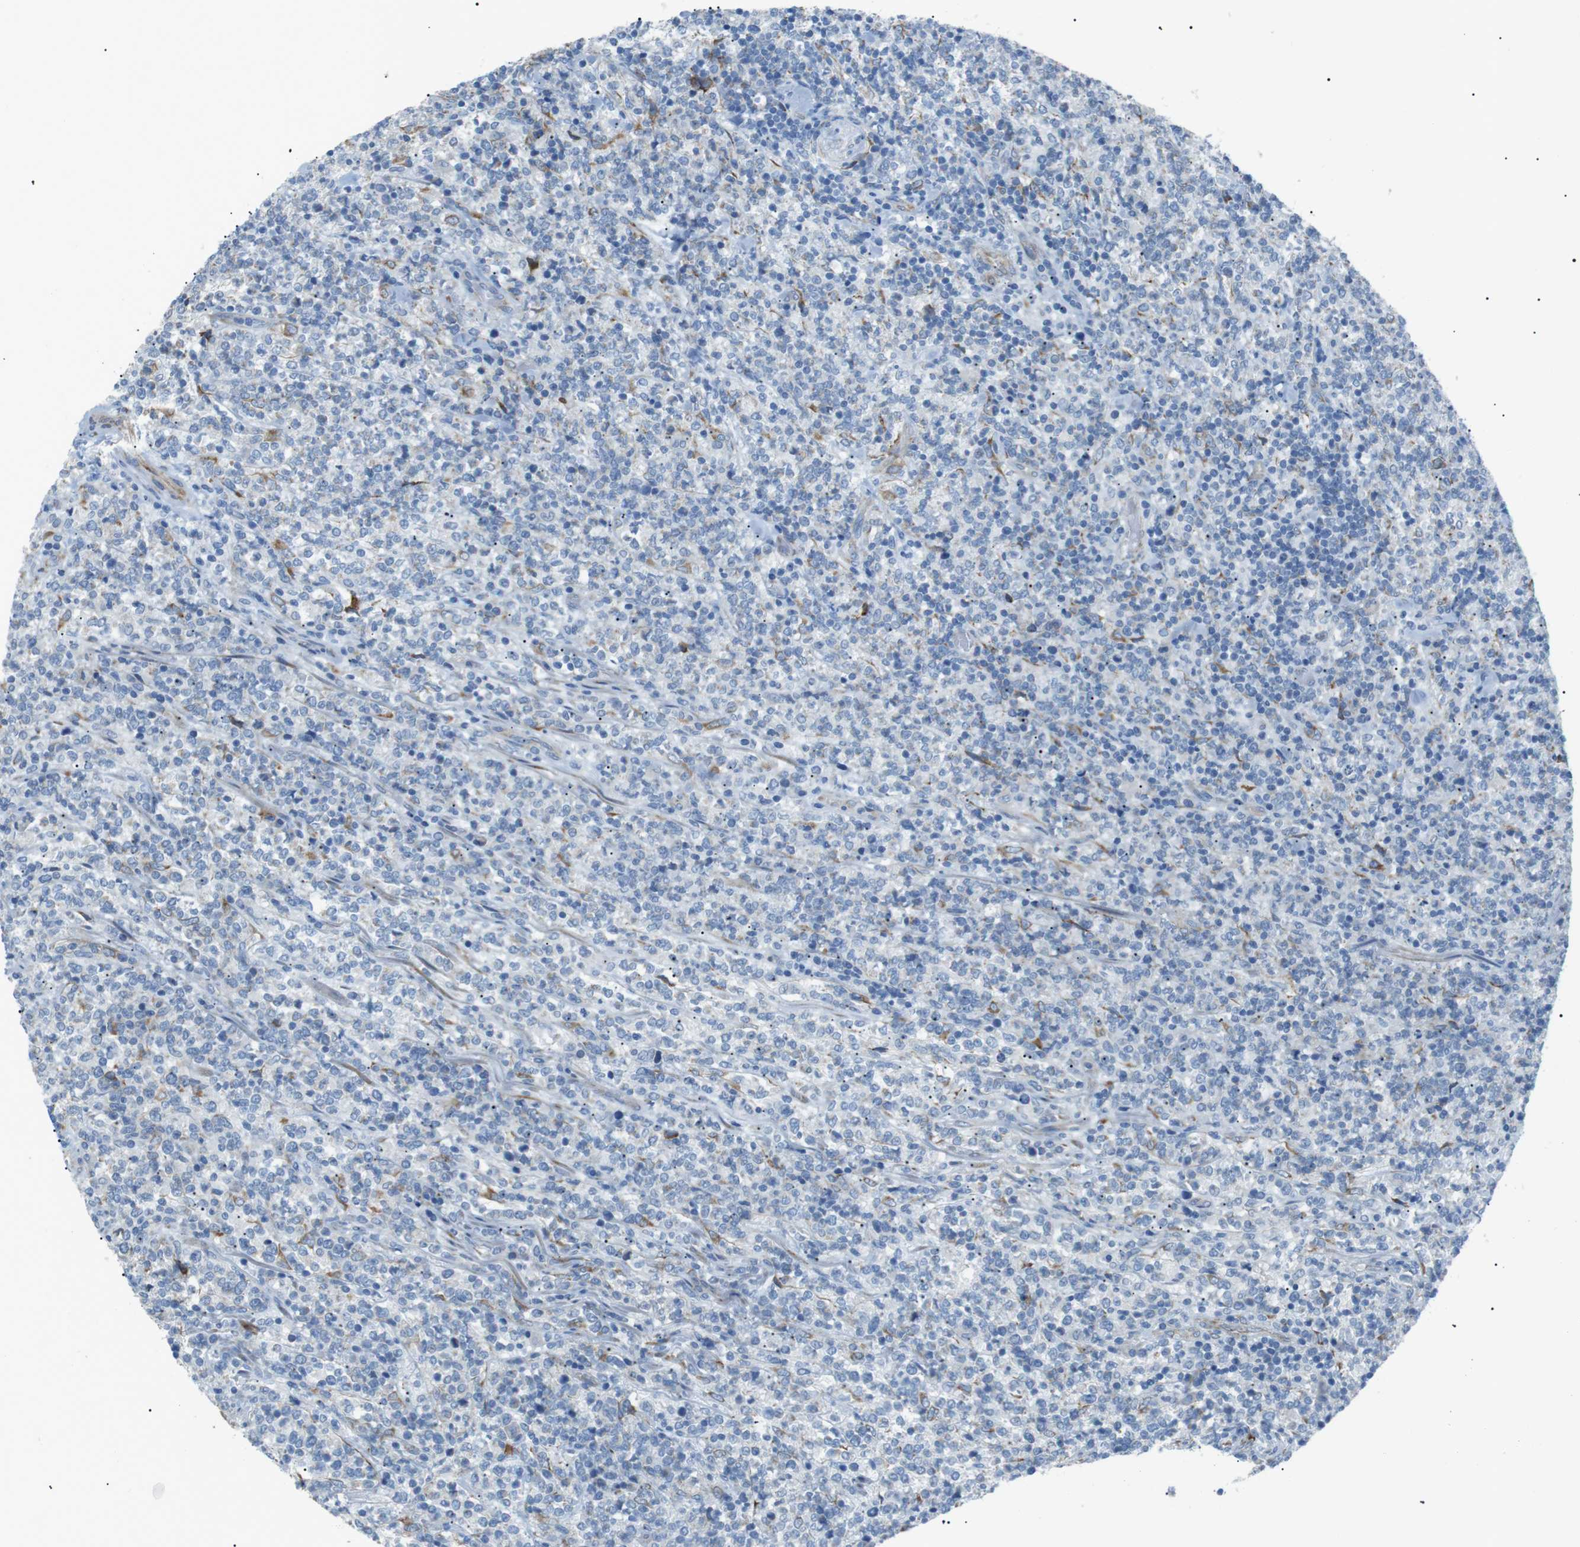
{"staining": {"intensity": "negative", "quantity": "none", "location": "none"}, "tissue": "lymphoma", "cell_type": "Tumor cells", "image_type": "cancer", "snomed": [{"axis": "morphology", "description": "Malignant lymphoma, non-Hodgkin's type, High grade"}, {"axis": "topography", "description": "Soft tissue"}], "caption": "DAB immunohistochemical staining of human malignant lymphoma, non-Hodgkin's type (high-grade) displays no significant staining in tumor cells.", "gene": "MTARC2", "patient": {"sex": "male", "age": 18}}